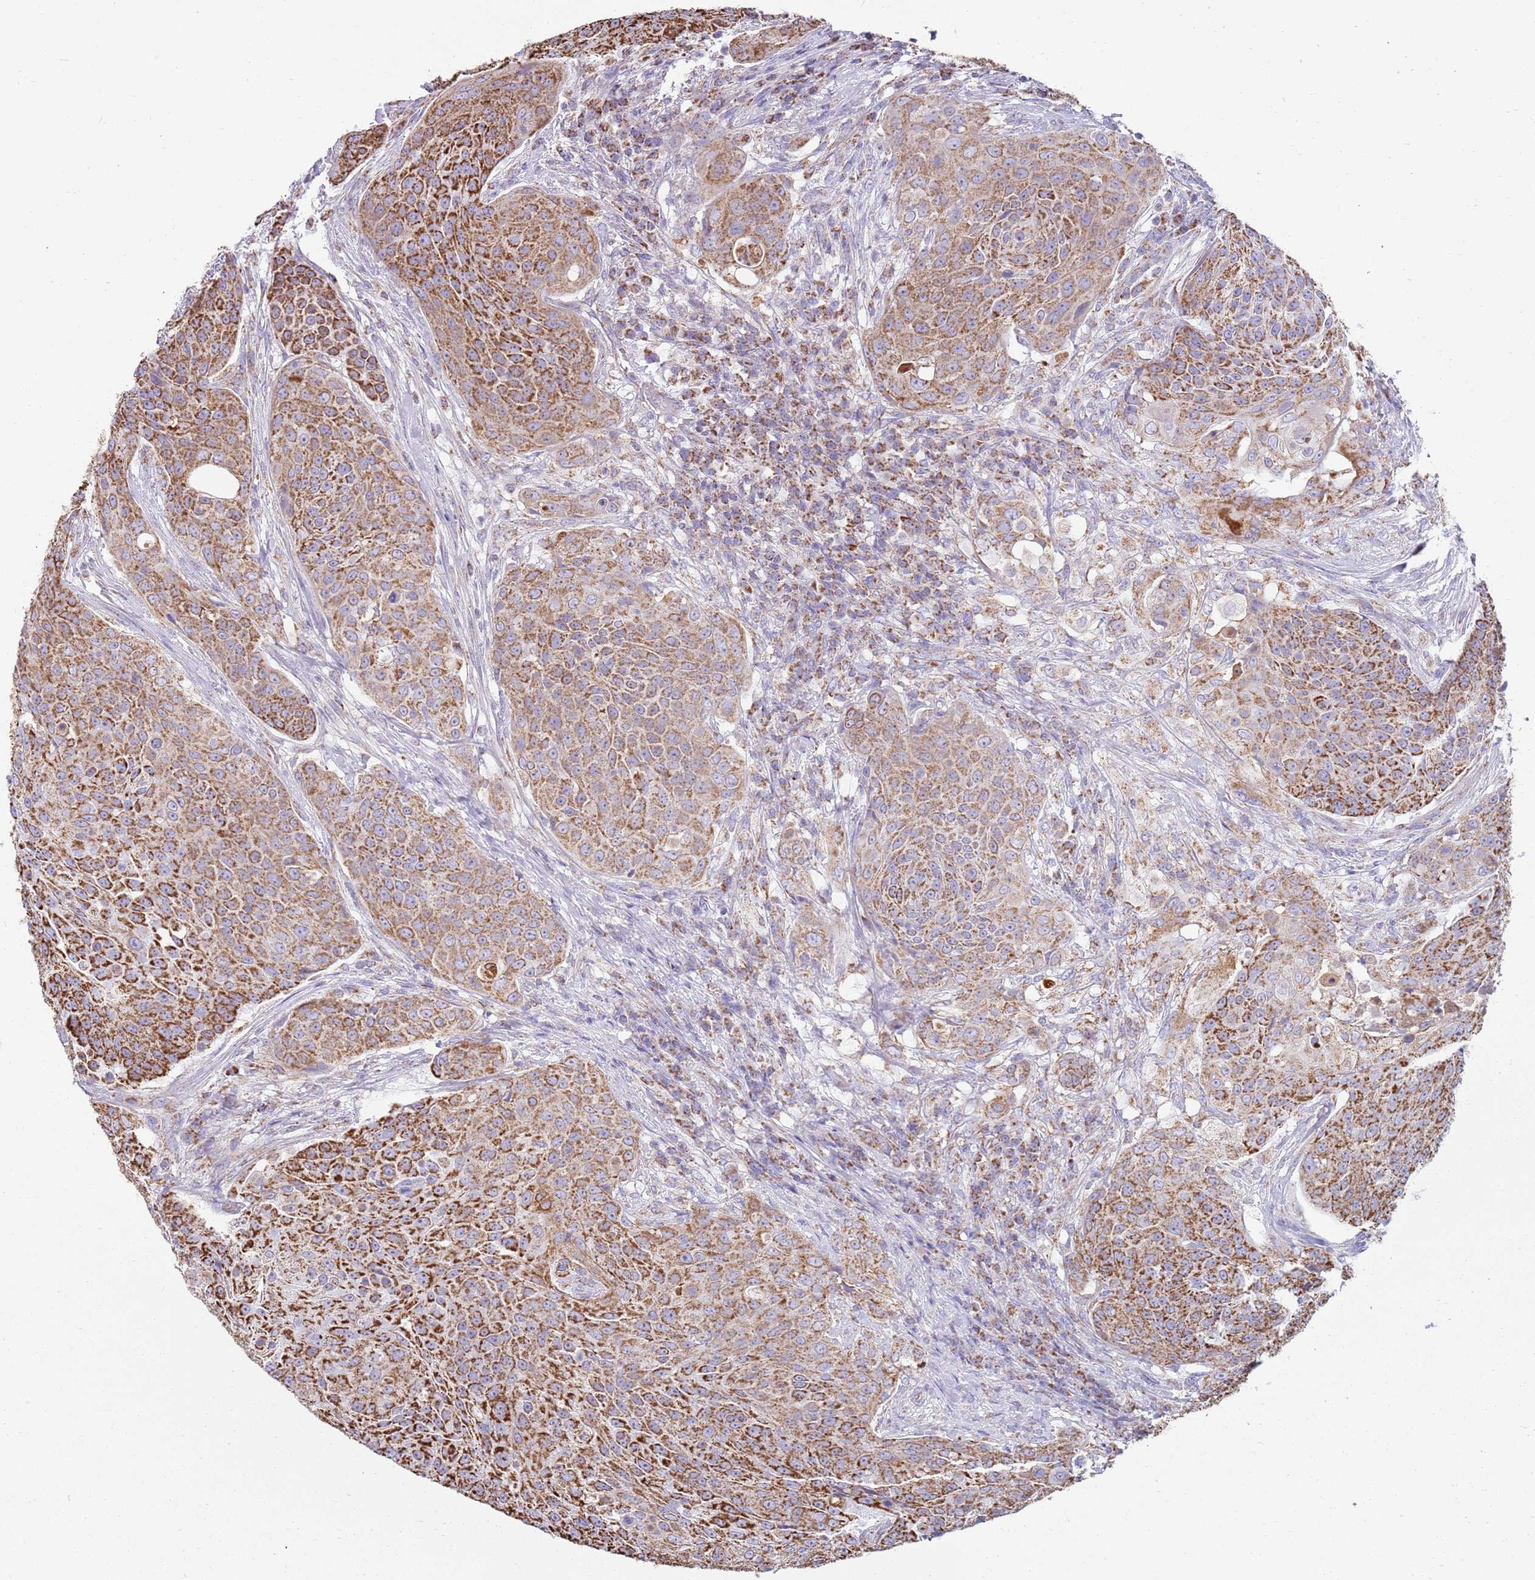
{"staining": {"intensity": "strong", "quantity": ">75%", "location": "cytoplasmic/membranous"}, "tissue": "urothelial cancer", "cell_type": "Tumor cells", "image_type": "cancer", "snomed": [{"axis": "morphology", "description": "Urothelial carcinoma, High grade"}, {"axis": "topography", "description": "Urinary bladder"}], "caption": "Strong cytoplasmic/membranous positivity is seen in approximately >75% of tumor cells in urothelial cancer.", "gene": "TTLL1", "patient": {"sex": "female", "age": 63}}